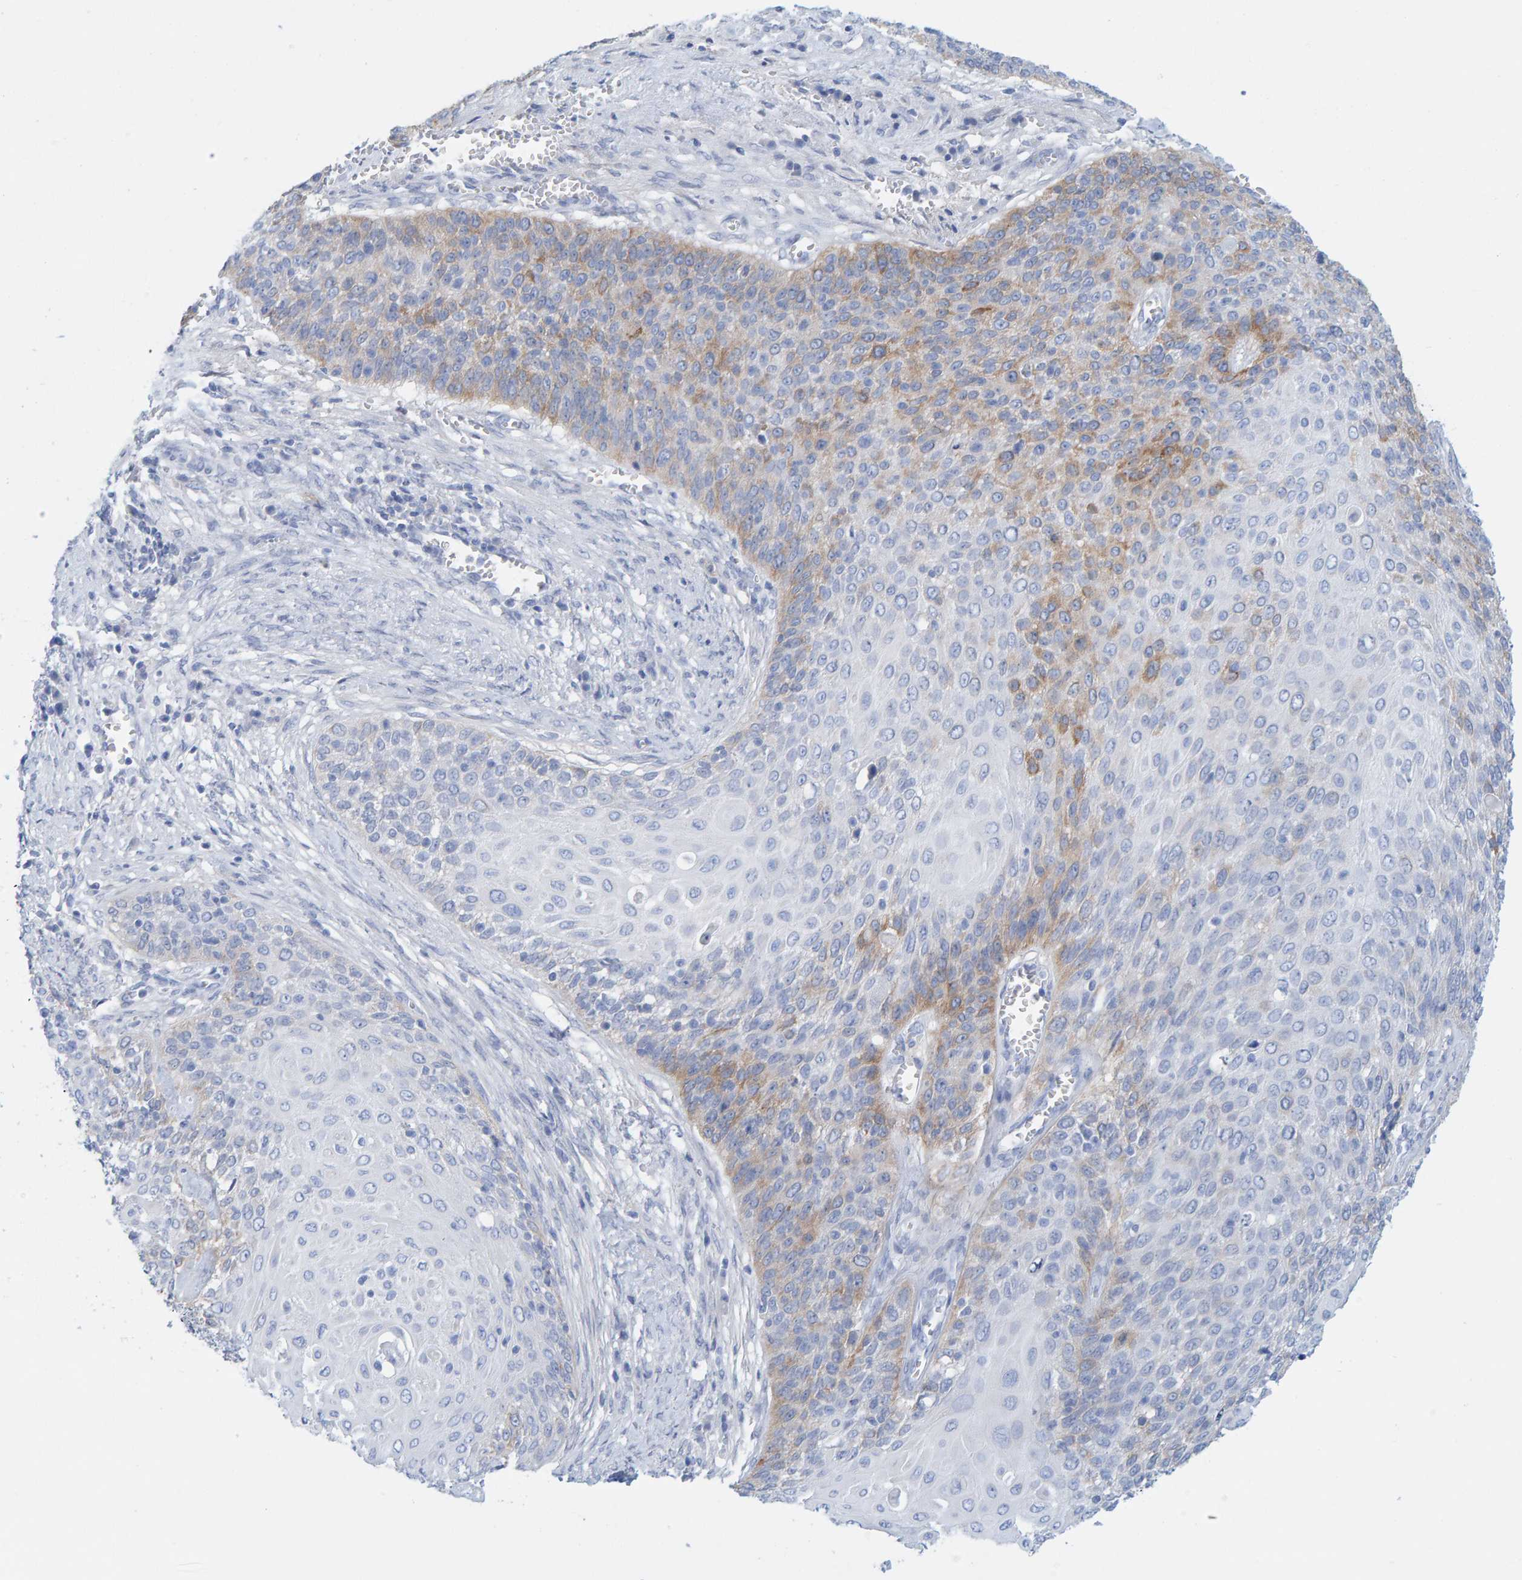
{"staining": {"intensity": "moderate", "quantity": "25%-75%", "location": "cytoplasmic/membranous"}, "tissue": "cervical cancer", "cell_type": "Tumor cells", "image_type": "cancer", "snomed": [{"axis": "morphology", "description": "Squamous cell carcinoma, NOS"}, {"axis": "topography", "description": "Cervix"}], "caption": "Cervical squamous cell carcinoma stained for a protein (brown) reveals moderate cytoplasmic/membranous positive positivity in about 25%-75% of tumor cells.", "gene": "KLHL11", "patient": {"sex": "female", "age": 39}}